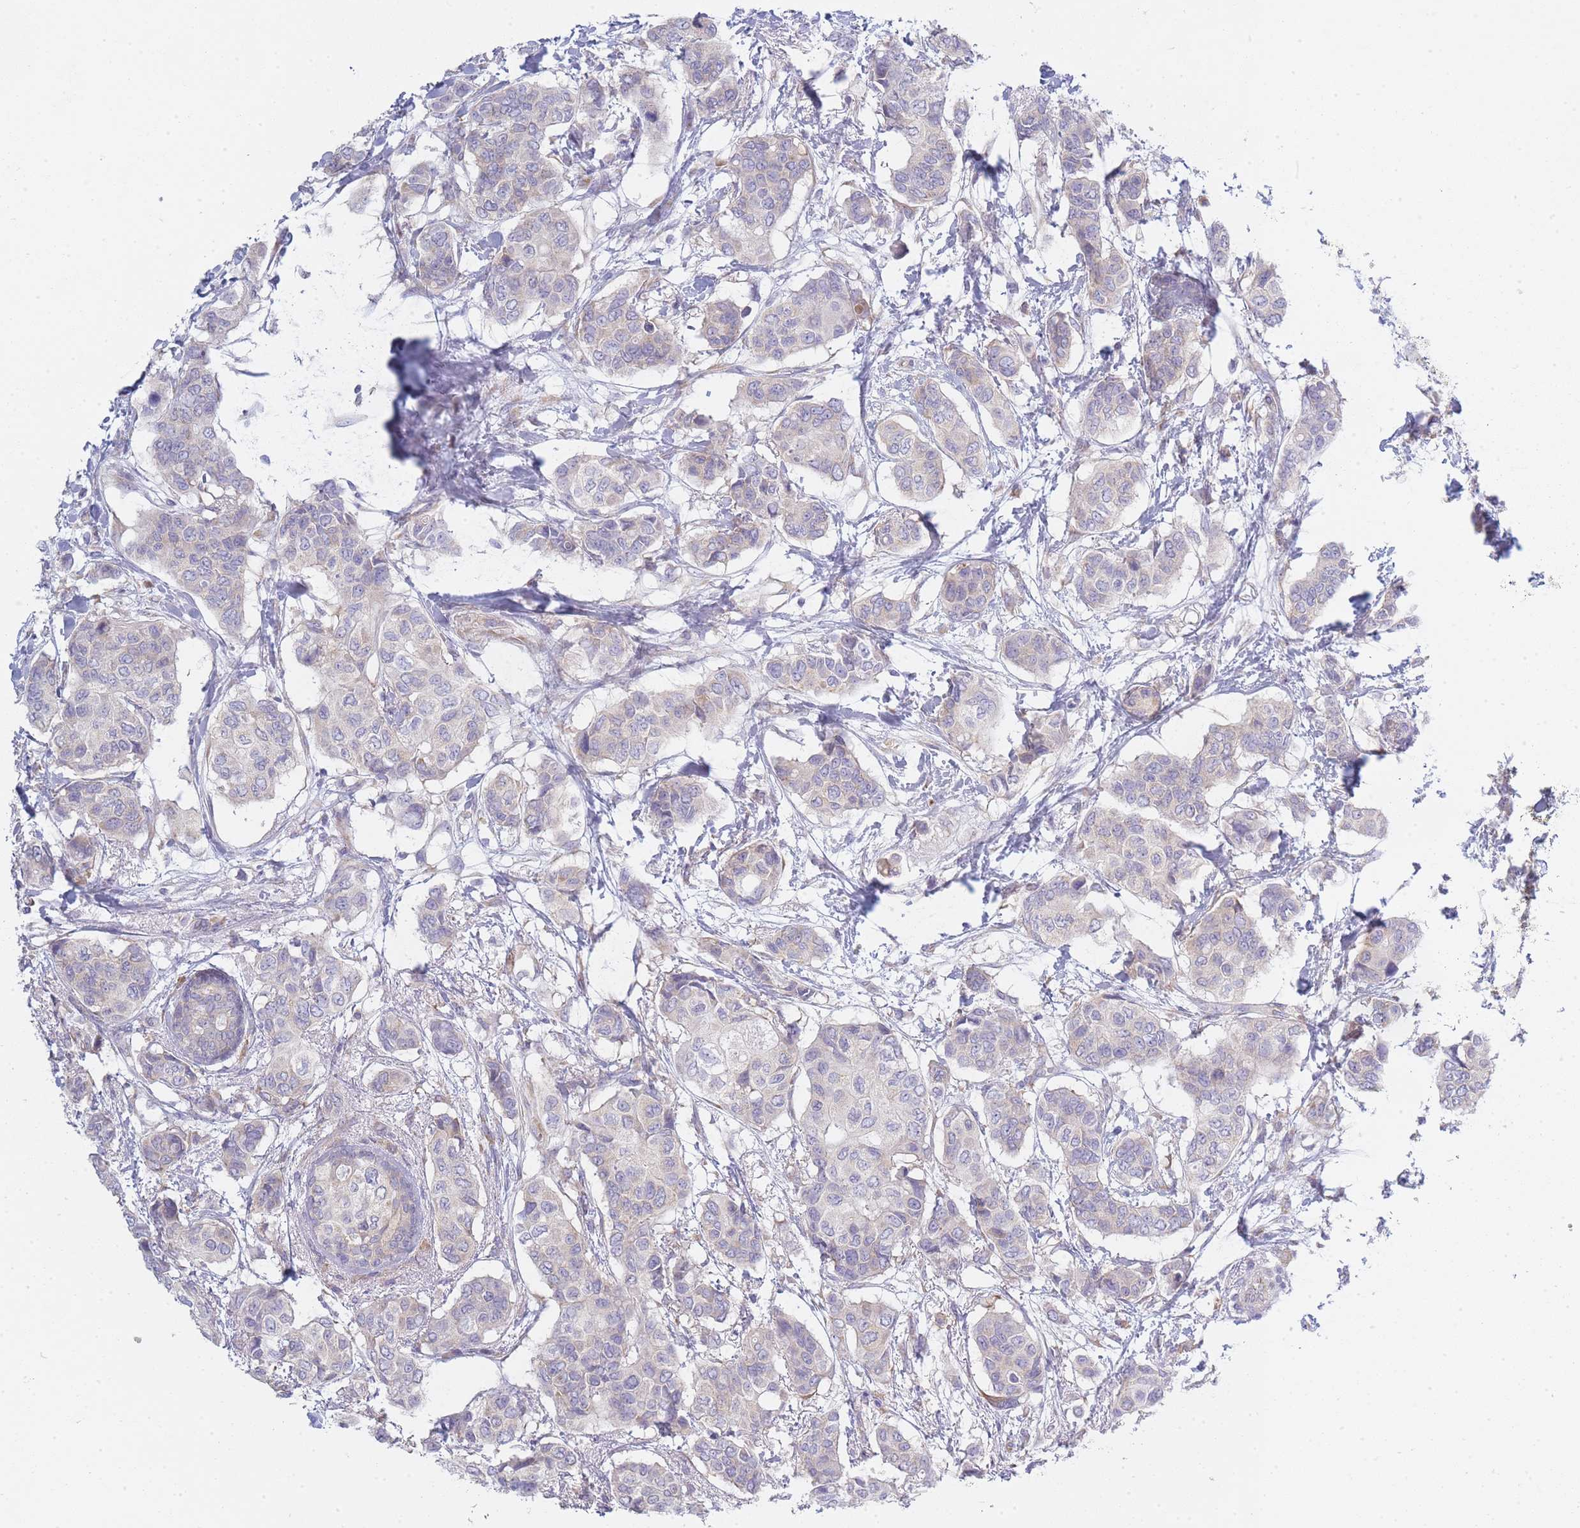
{"staining": {"intensity": "negative", "quantity": "none", "location": "none"}, "tissue": "breast cancer", "cell_type": "Tumor cells", "image_type": "cancer", "snomed": [{"axis": "morphology", "description": "Lobular carcinoma"}, {"axis": "topography", "description": "Breast"}], "caption": "High power microscopy micrograph of an IHC photomicrograph of breast lobular carcinoma, revealing no significant positivity in tumor cells.", "gene": "OR5L2", "patient": {"sex": "female", "age": 51}}